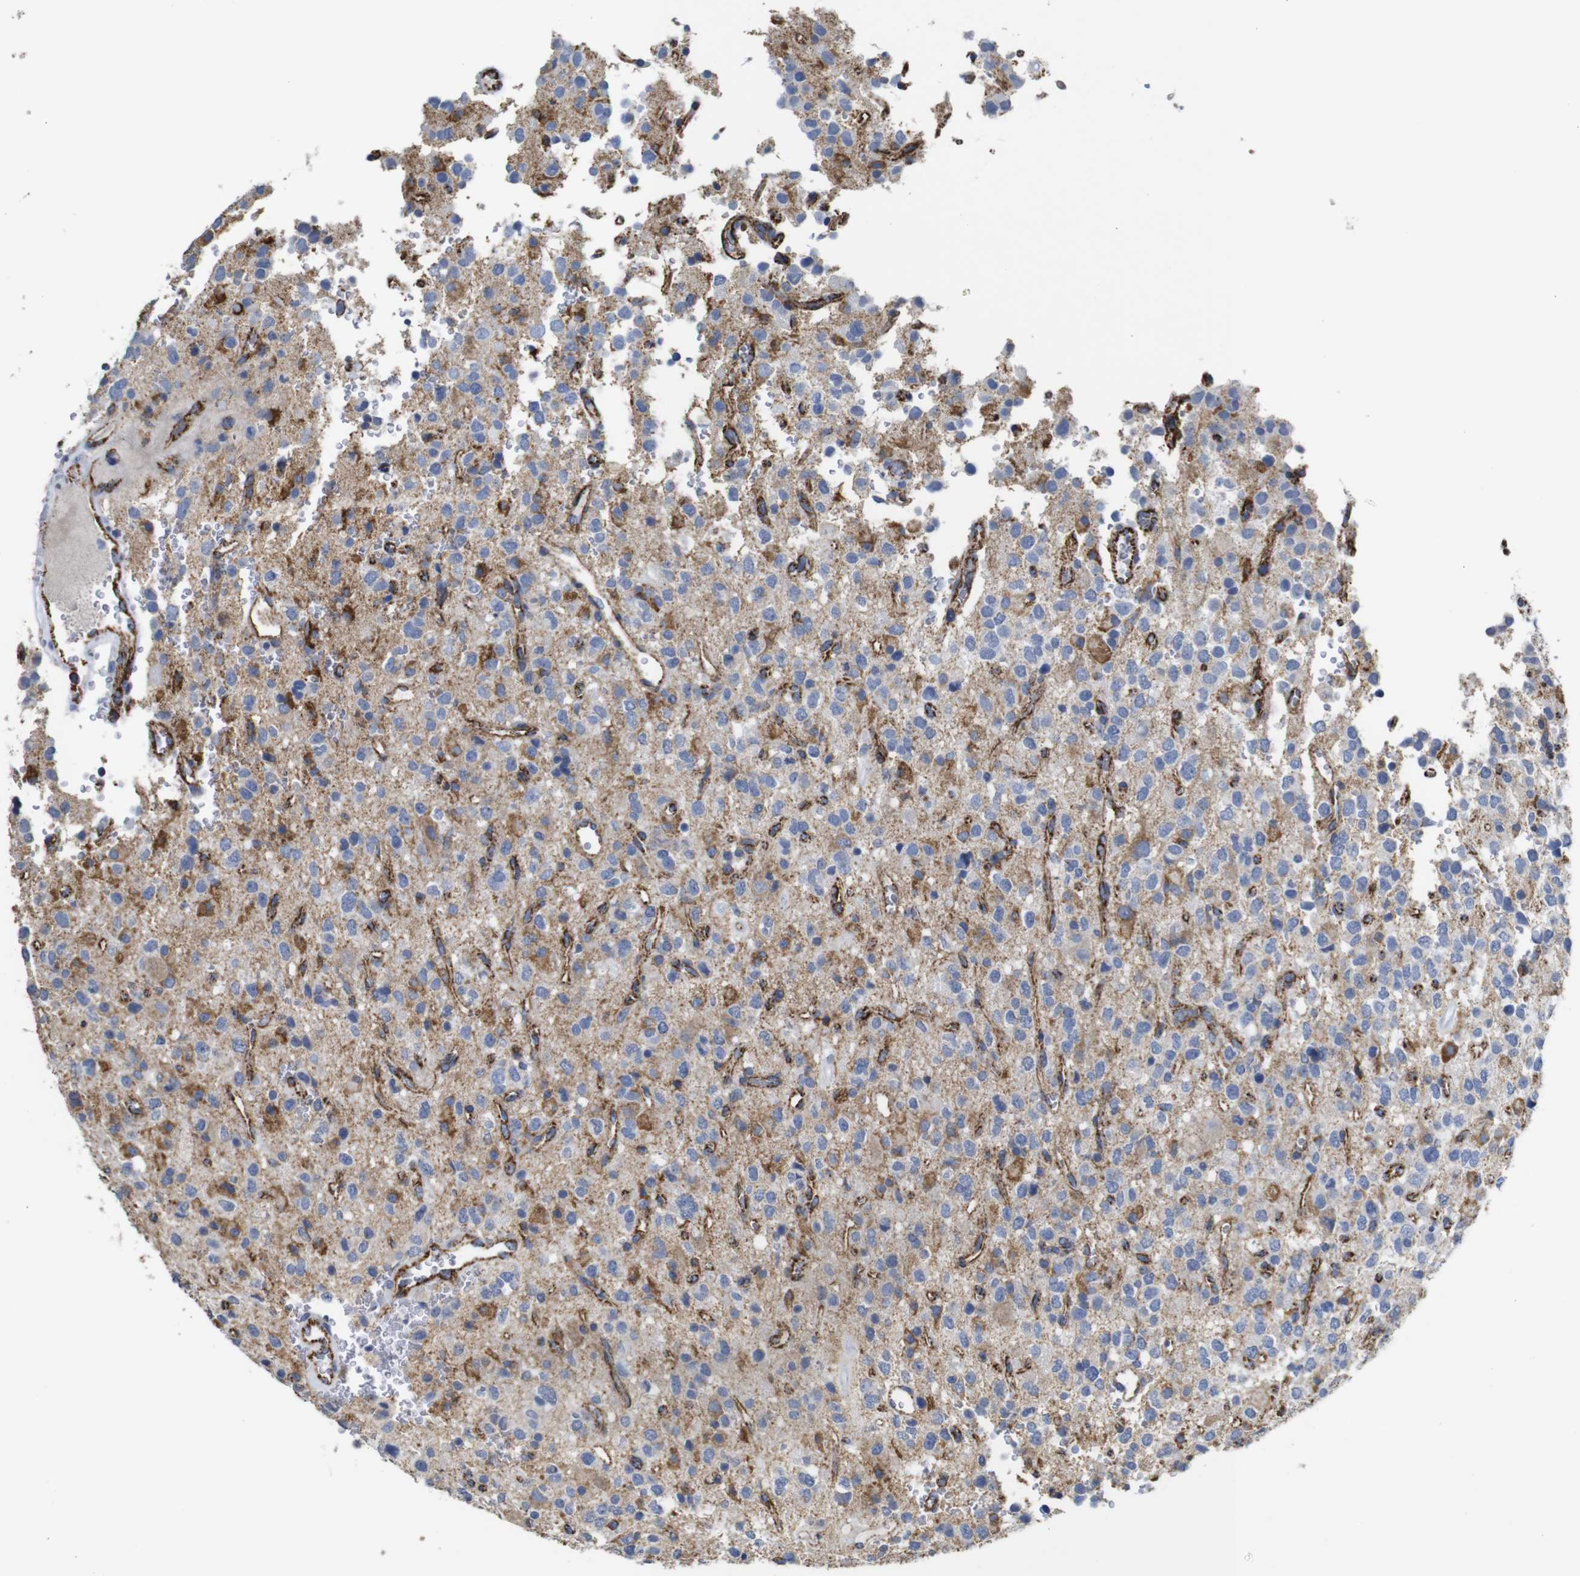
{"staining": {"intensity": "strong", "quantity": "<25%", "location": "cytoplasmic/membranous"}, "tissue": "glioma", "cell_type": "Tumor cells", "image_type": "cancer", "snomed": [{"axis": "morphology", "description": "Glioma, malignant, High grade"}, {"axis": "topography", "description": "Brain"}], "caption": "IHC photomicrograph of human glioma stained for a protein (brown), which displays medium levels of strong cytoplasmic/membranous expression in about <25% of tumor cells.", "gene": "MAOA", "patient": {"sex": "male", "age": 47}}